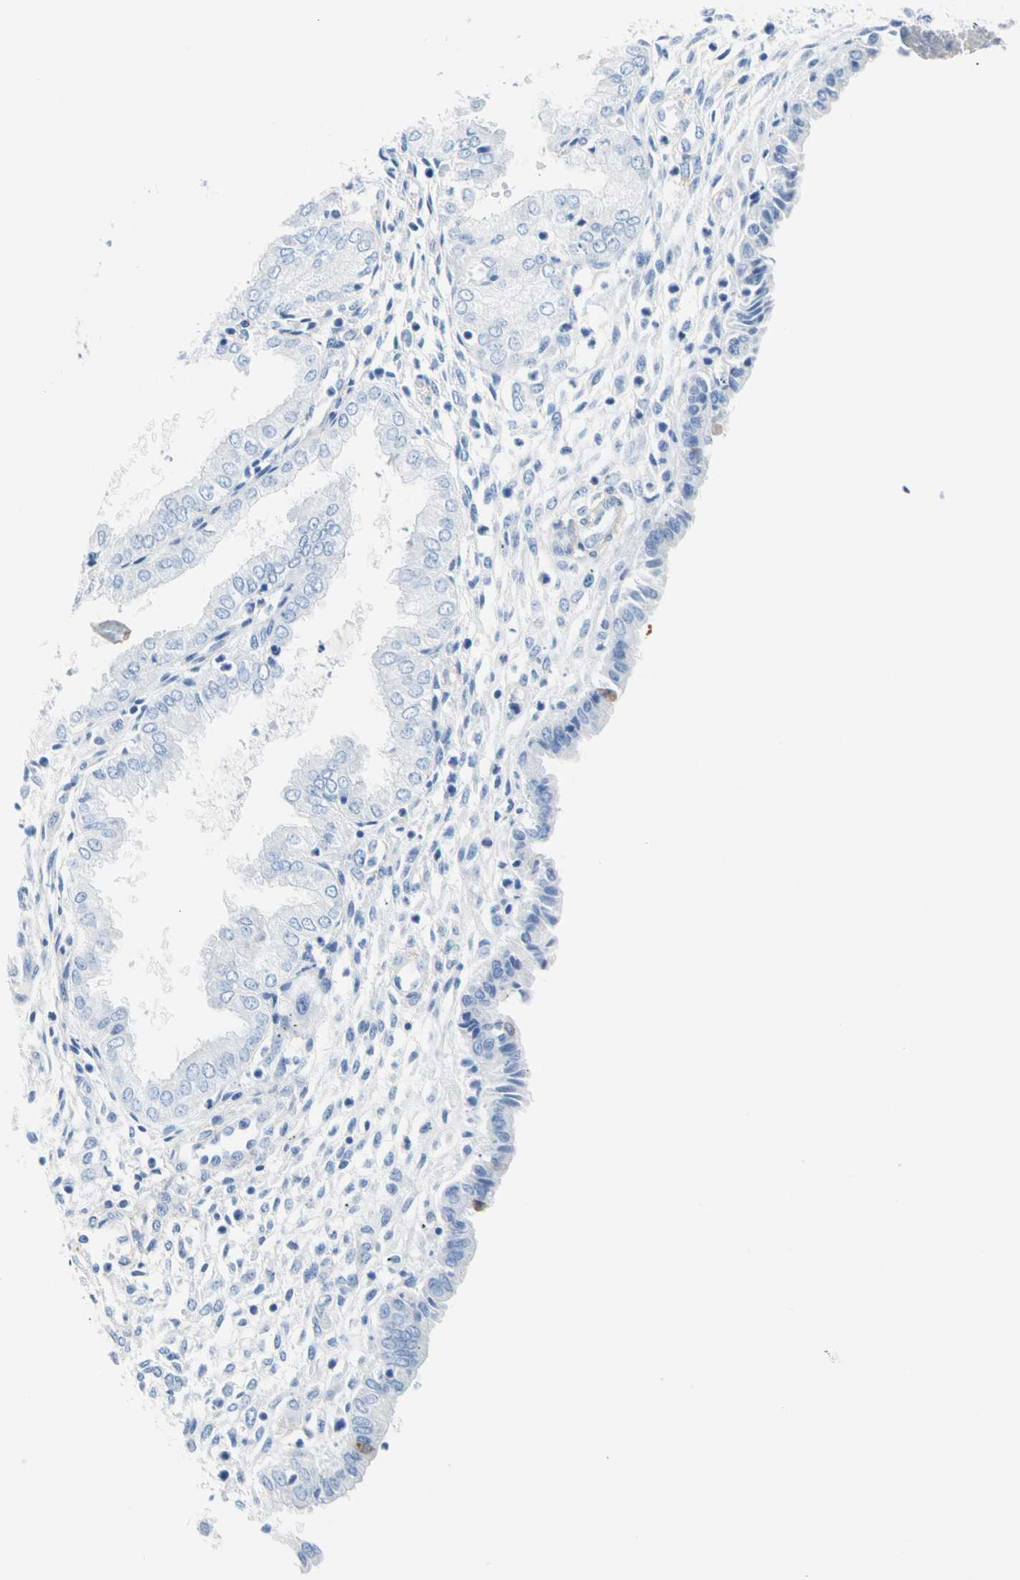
{"staining": {"intensity": "negative", "quantity": "none", "location": "none"}, "tissue": "endometrium", "cell_type": "Cells in endometrial stroma", "image_type": "normal", "snomed": [{"axis": "morphology", "description": "Normal tissue, NOS"}, {"axis": "topography", "description": "Endometrium"}], "caption": "Cells in endometrial stroma show no significant positivity in normal endometrium. The staining was performed using DAB to visualize the protein expression in brown, while the nuclei were stained in blue with hematoxylin (Magnification: 20x).", "gene": "CEL", "patient": {"sex": "female", "age": 33}}